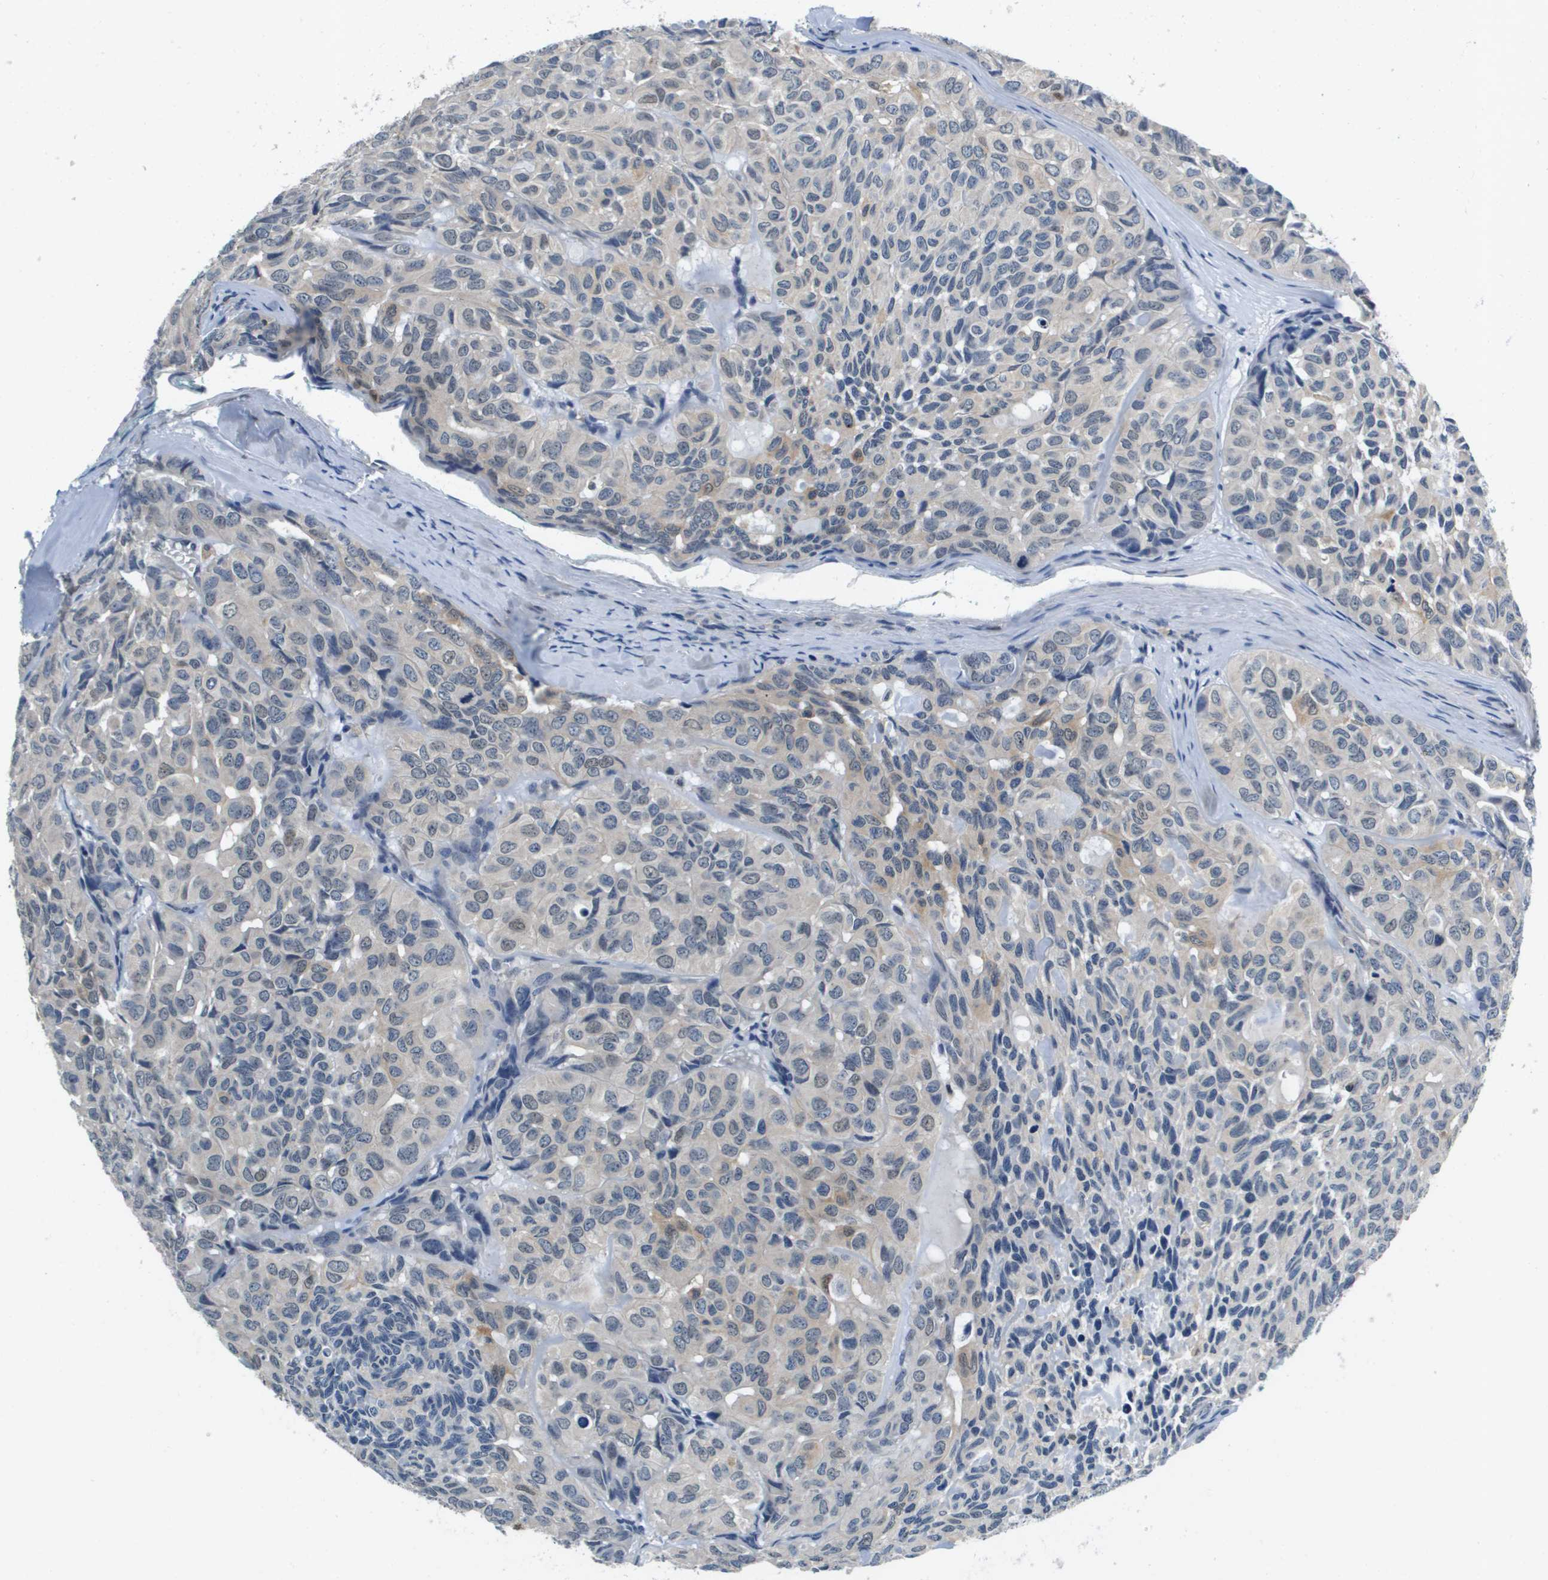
{"staining": {"intensity": "negative", "quantity": "none", "location": "none"}, "tissue": "head and neck cancer", "cell_type": "Tumor cells", "image_type": "cancer", "snomed": [{"axis": "morphology", "description": "Adenocarcinoma, NOS"}, {"axis": "topography", "description": "Salivary gland, NOS"}, {"axis": "topography", "description": "Head-Neck"}], "caption": "Adenocarcinoma (head and neck) was stained to show a protein in brown. There is no significant staining in tumor cells.", "gene": "KCNQ5", "patient": {"sex": "female", "age": 76}}